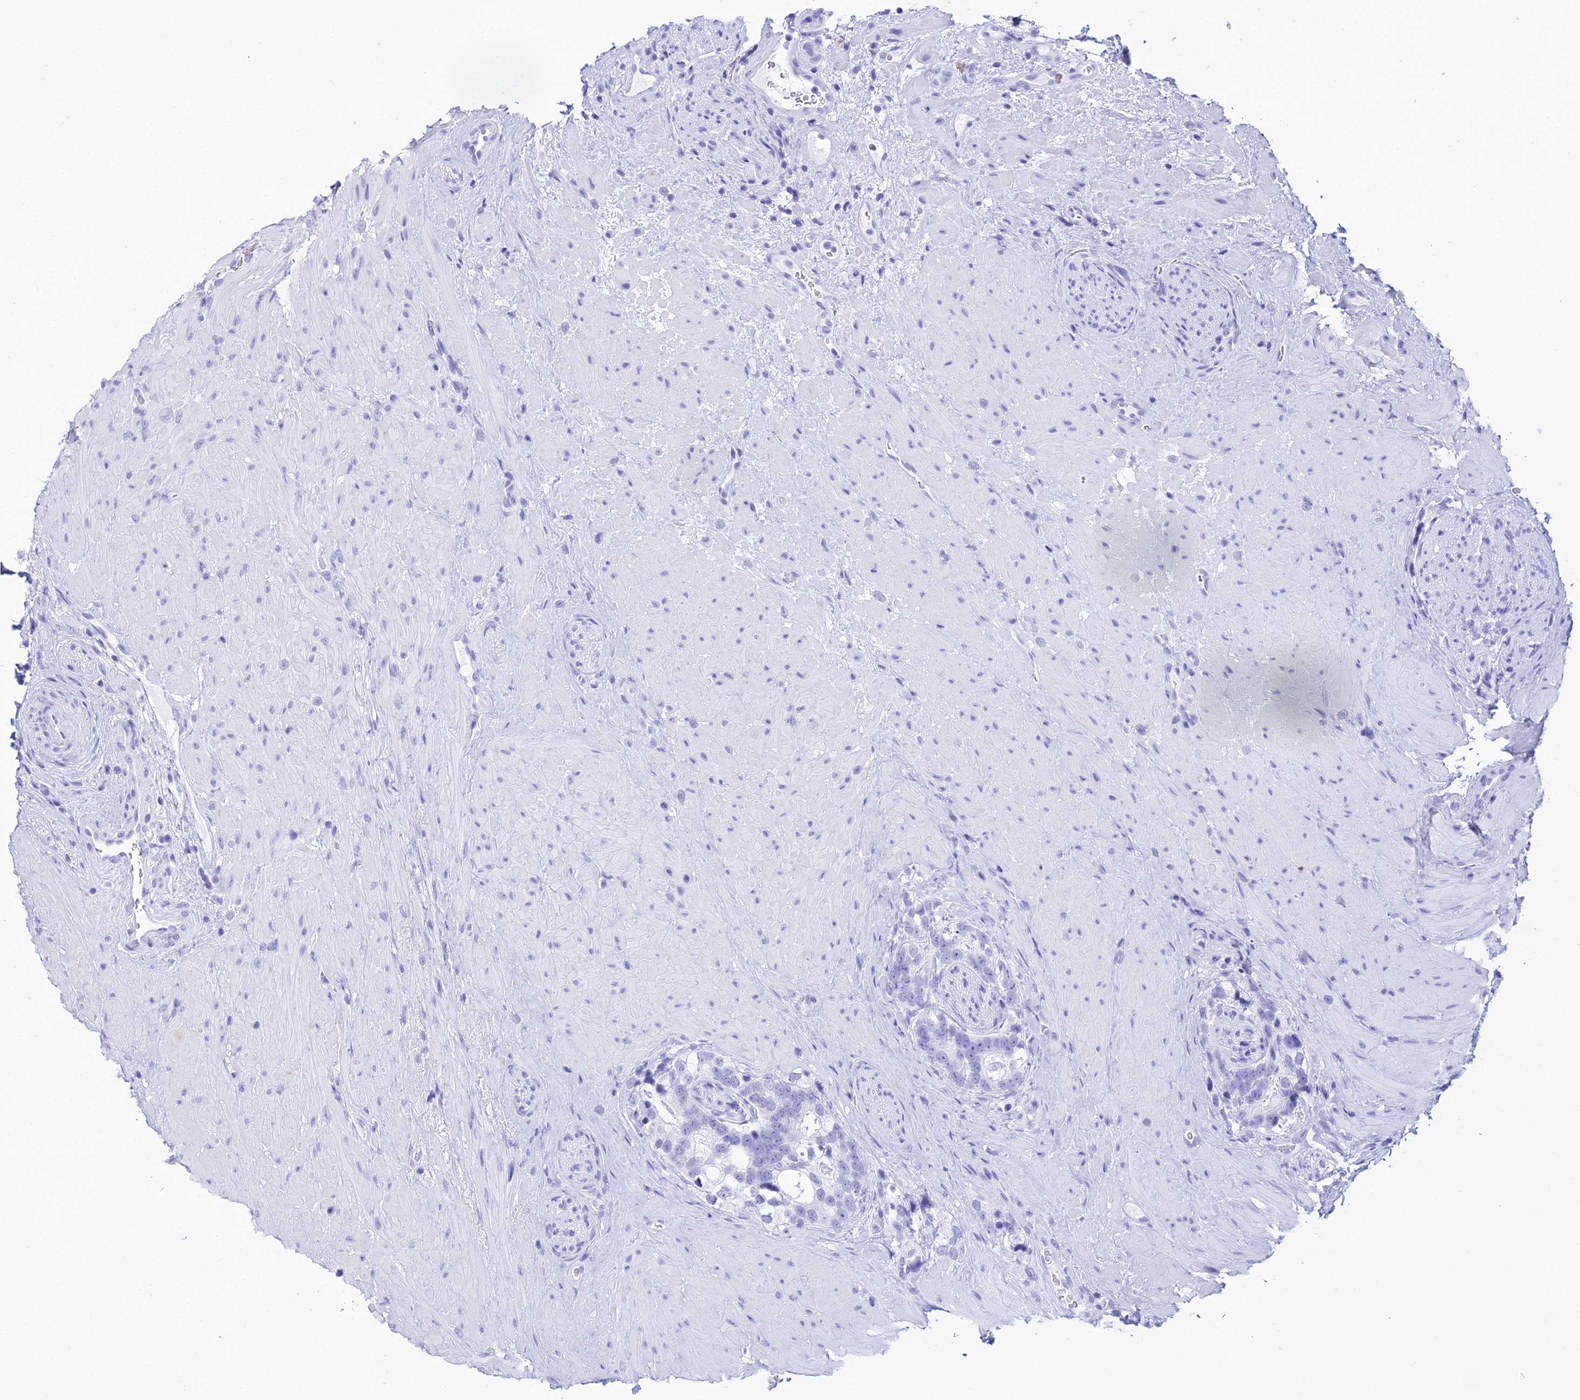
{"staining": {"intensity": "negative", "quantity": "none", "location": "none"}, "tissue": "prostate cancer", "cell_type": "Tumor cells", "image_type": "cancer", "snomed": [{"axis": "morphology", "description": "Adenocarcinoma, High grade"}, {"axis": "topography", "description": "Prostate"}], "caption": "Tumor cells are negative for brown protein staining in high-grade adenocarcinoma (prostate).", "gene": "ZMIZ1", "patient": {"sex": "male", "age": 74}}